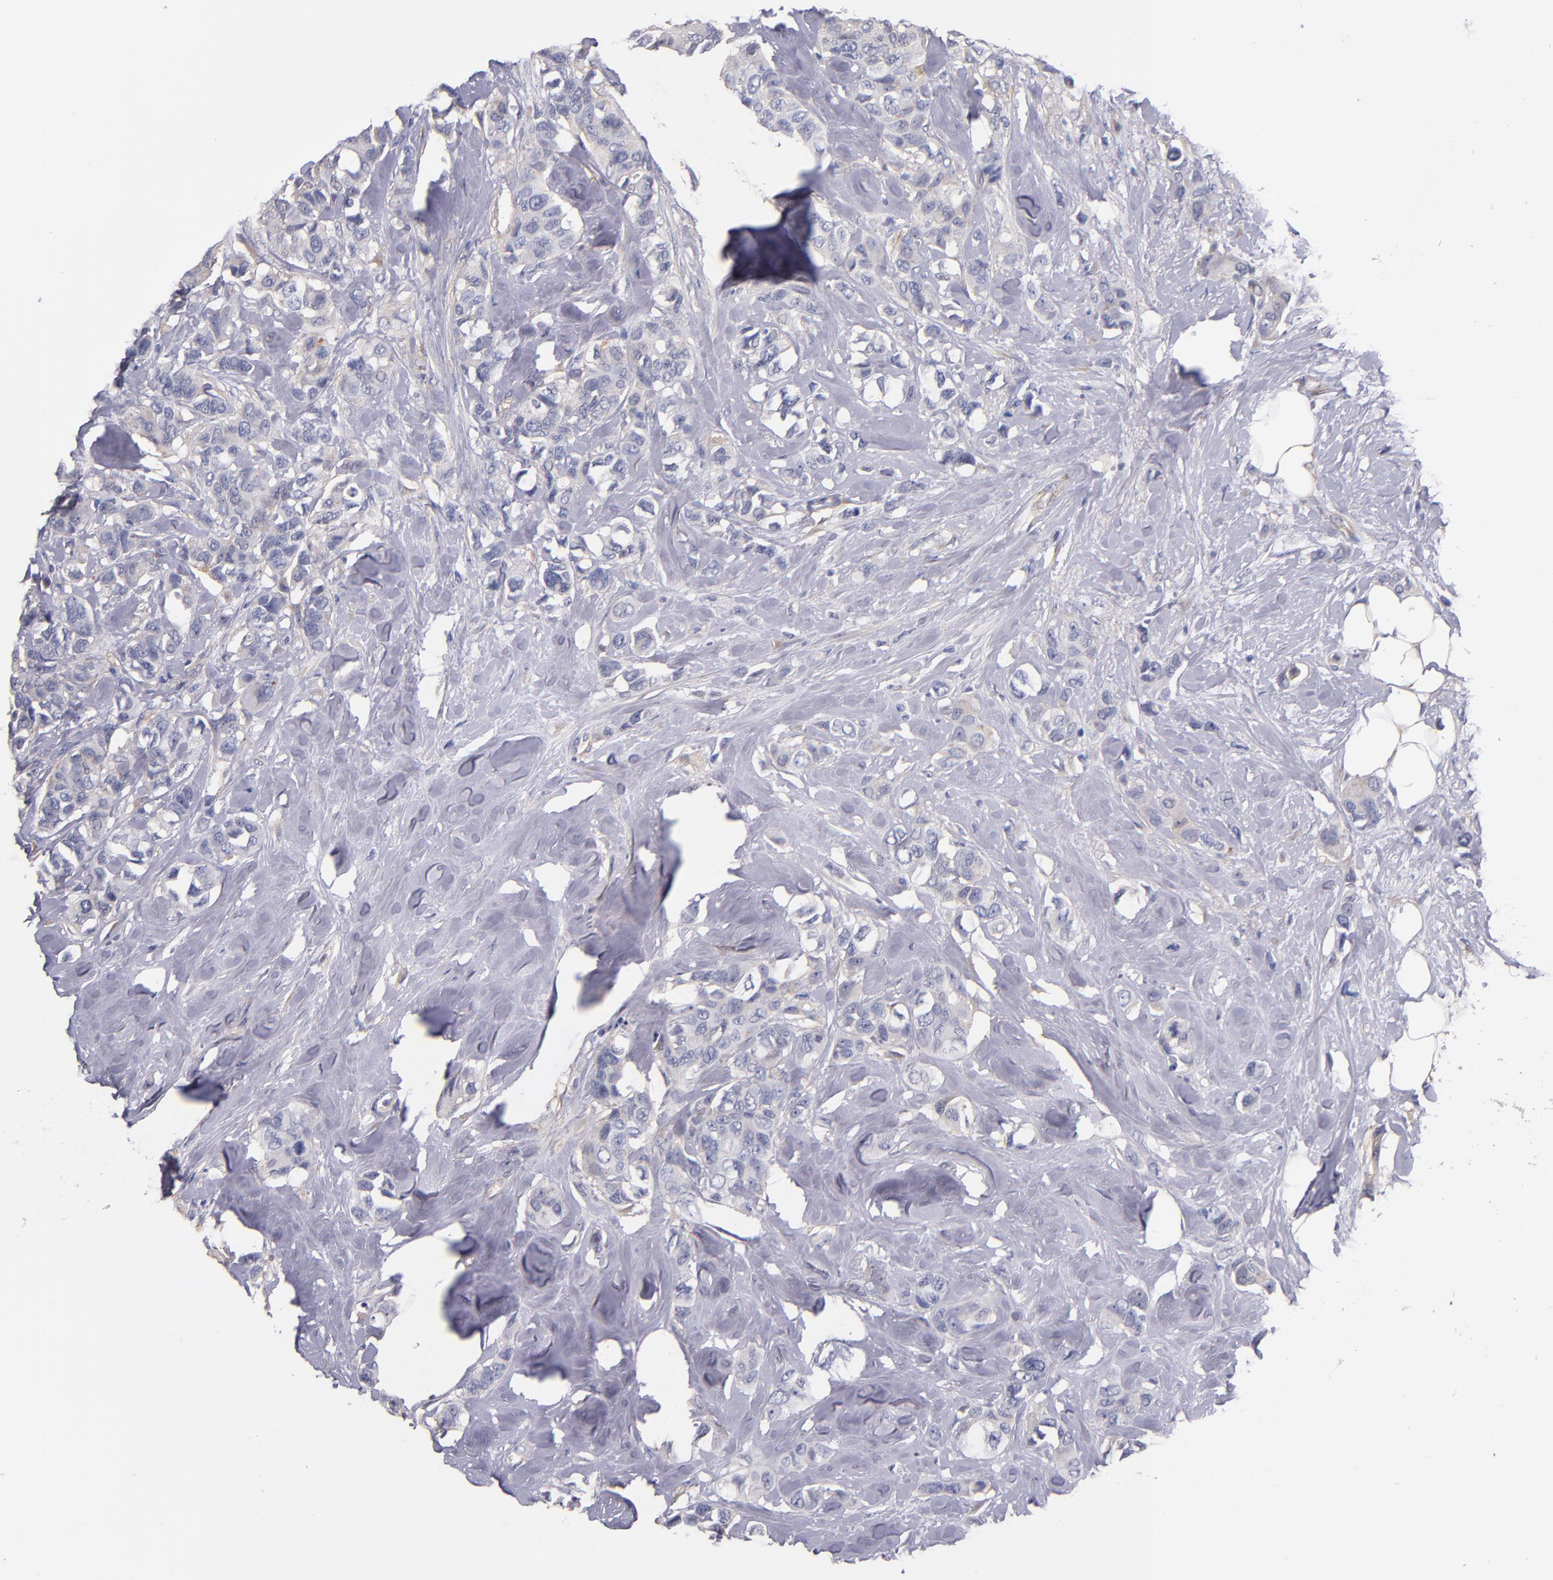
{"staining": {"intensity": "negative", "quantity": "none", "location": "none"}, "tissue": "breast cancer", "cell_type": "Tumor cells", "image_type": "cancer", "snomed": [{"axis": "morphology", "description": "Duct carcinoma"}, {"axis": "topography", "description": "Breast"}], "caption": "This is an IHC histopathology image of intraductal carcinoma (breast). There is no positivity in tumor cells.", "gene": "PLSCR4", "patient": {"sex": "female", "age": 51}}